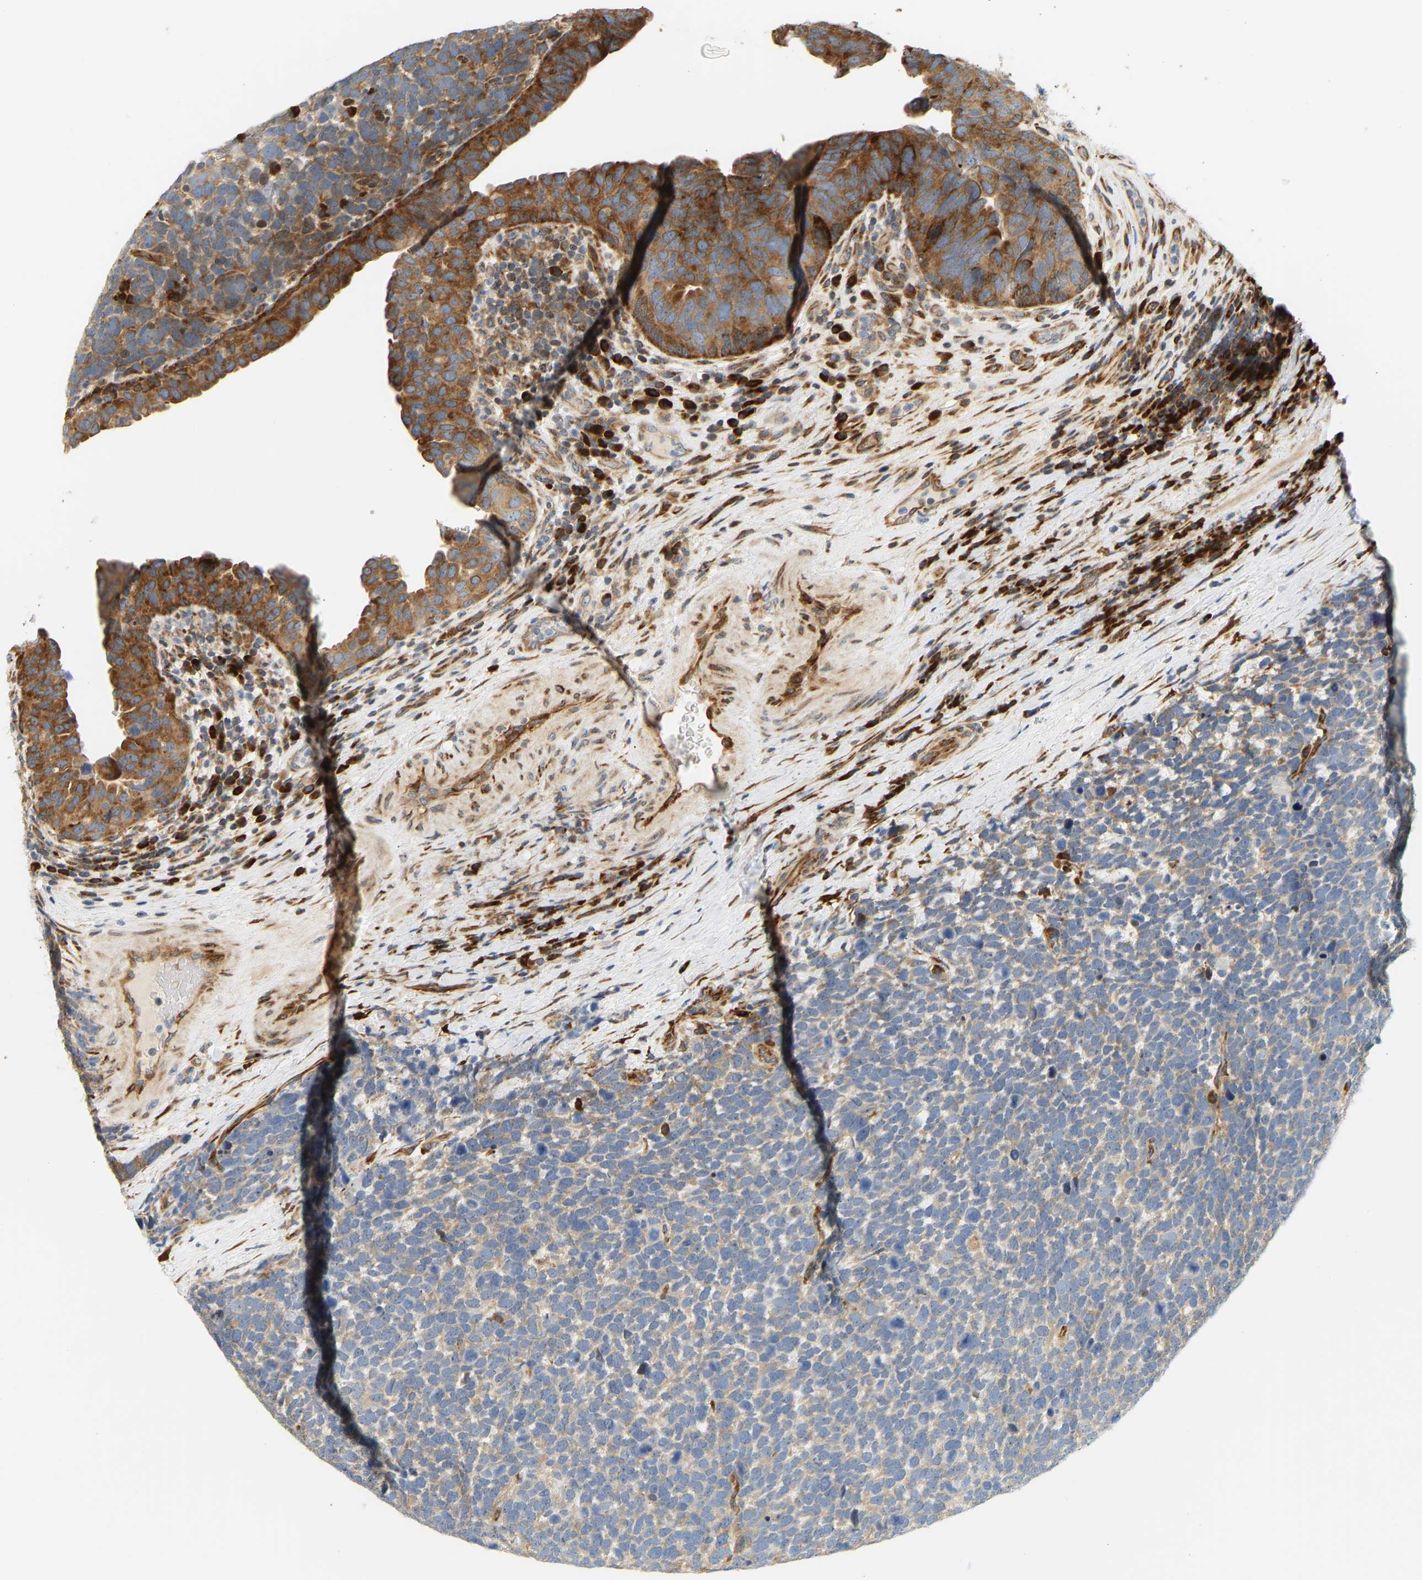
{"staining": {"intensity": "weak", "quantity": "25%-75%", "location": "cytoplasmic/membranous"}, "tissue": "urothelial cancer", "cell_type": "Tumor cells", "image_type": "cancer", "snomed": [{"axis": "morphology", "description": "Urothelial carcinoma, High grade"}, {"axis": "topography", "description": "Urinary bladder"}], "caption": "Weak cytoplasmic/membranous expression is present in about 25%-75% of tumor cells in urothelial cancer.", "gene": "RPS14", "patient": {"sex": "female", "age": 82}}